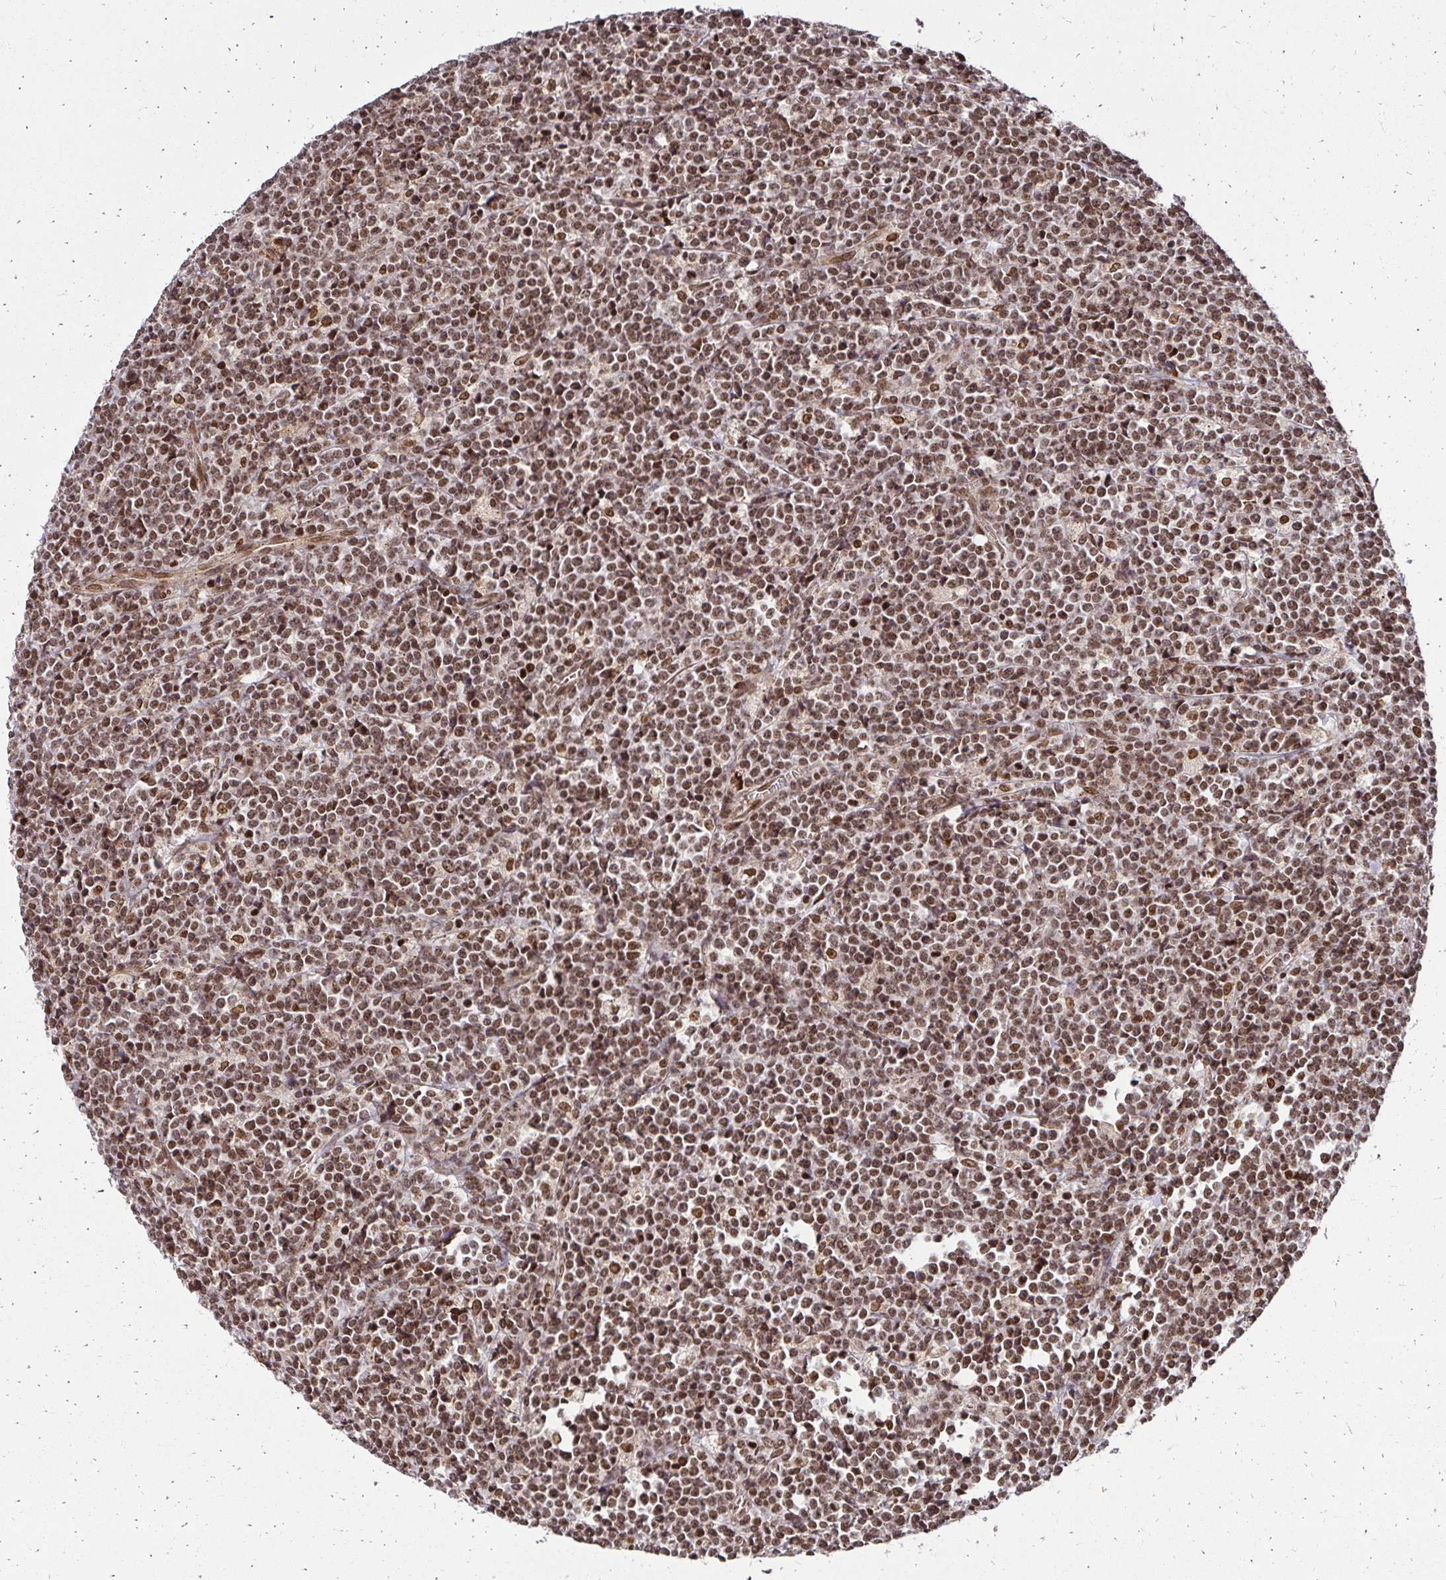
{"staining": {"intensity": "moderate", "quantity": ">75%", "location": "nuclear"}, "tissue": "lymphoma", "cell_type": "Tumor cells", "image_type": "cancer", "snomed": [{"axis": "morphology", "description": "Malignant lymphoma, non-Hodgkin's type, High grade"}, {"axis": "topography", "description": "Small intestine"}], "caption": "IHC of human lymphoma reveals medium levels of moderate nuclear positivity in about >75% of tumor cells.", "gene": "GLYR1", "patient": {"sex": "female", "age": 56}}